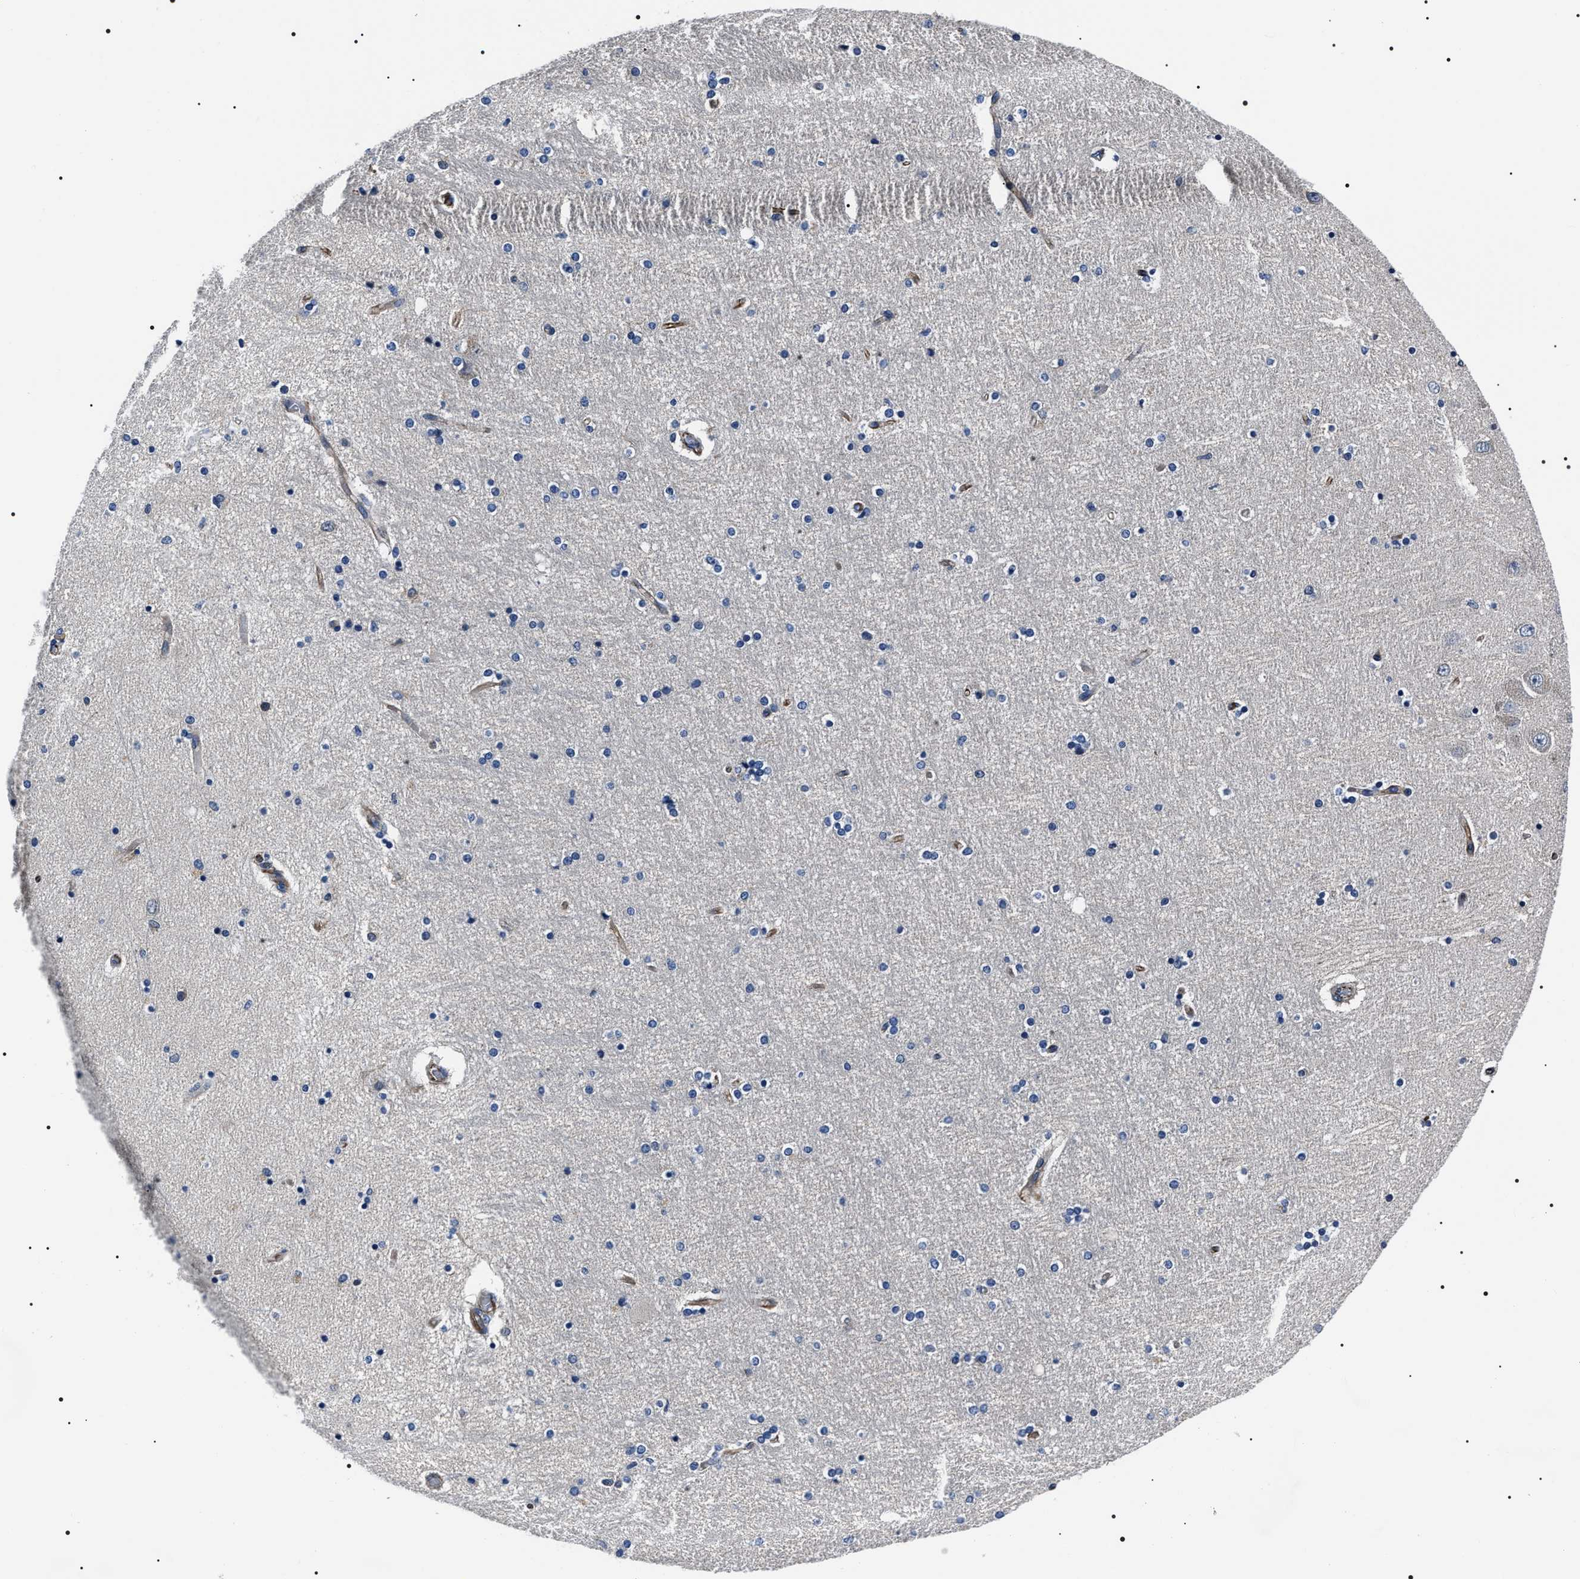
{"staining": {"intensity": "negative", "quantity": "none", "location": "none"}, "tissue": "hippocampus", "cell_type": "Glial cells", "image_type": "normal", "snomed": [{"axis": "morphology", "description": "Normal tissue, NOS"}, {"axis": "topography", "description": "Hippocampus"}], "caption": "High power microscopy photomicrograph of an IHC micrograph of benign hippocampus, revealing no significant staining in glial cells. The staining is performed using DAB brown chromogen with nuclei counter-stained in using hematoxylin.", "gene": "BAG2", "patient": {"sex": "female", "age": 54}}